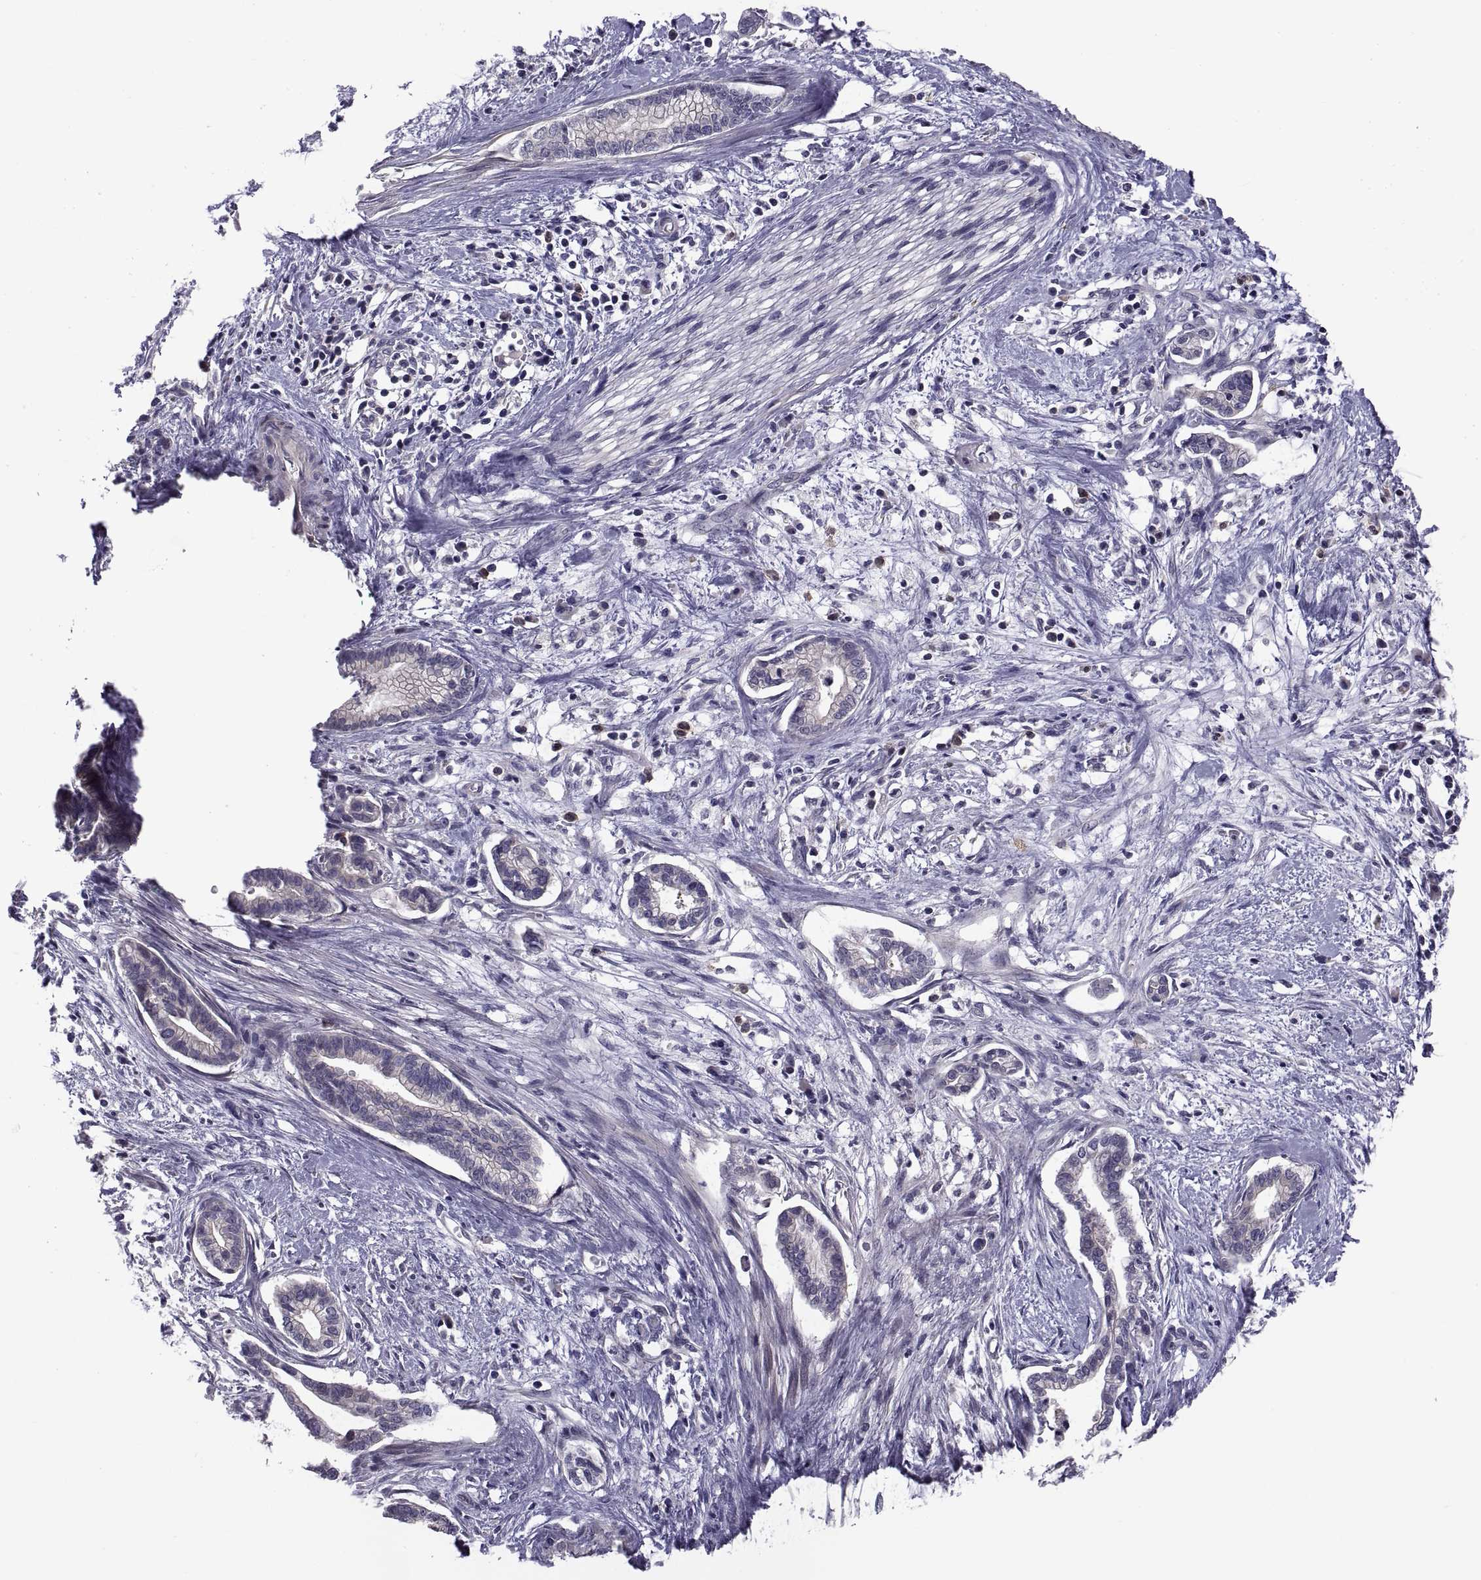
{"staining": {"intensity": "negative", "quantity": "none", "location": "none"}, "tissue": "cervical cancer", "cell_type": "Tumor cells", "image_type": "cancer", "snomed": [{"axis": "morphology", "description": "Adenocarcinoma, NOS"}, {"axis": "topography", "description": "Cervix"}], "caption": "Cervical adenocarcinoma was stained to show a protein in brown. There is no significant expression in tumor cells.", "gene": "NPTX2", "patient": {"sex": "female", "age": 62}}